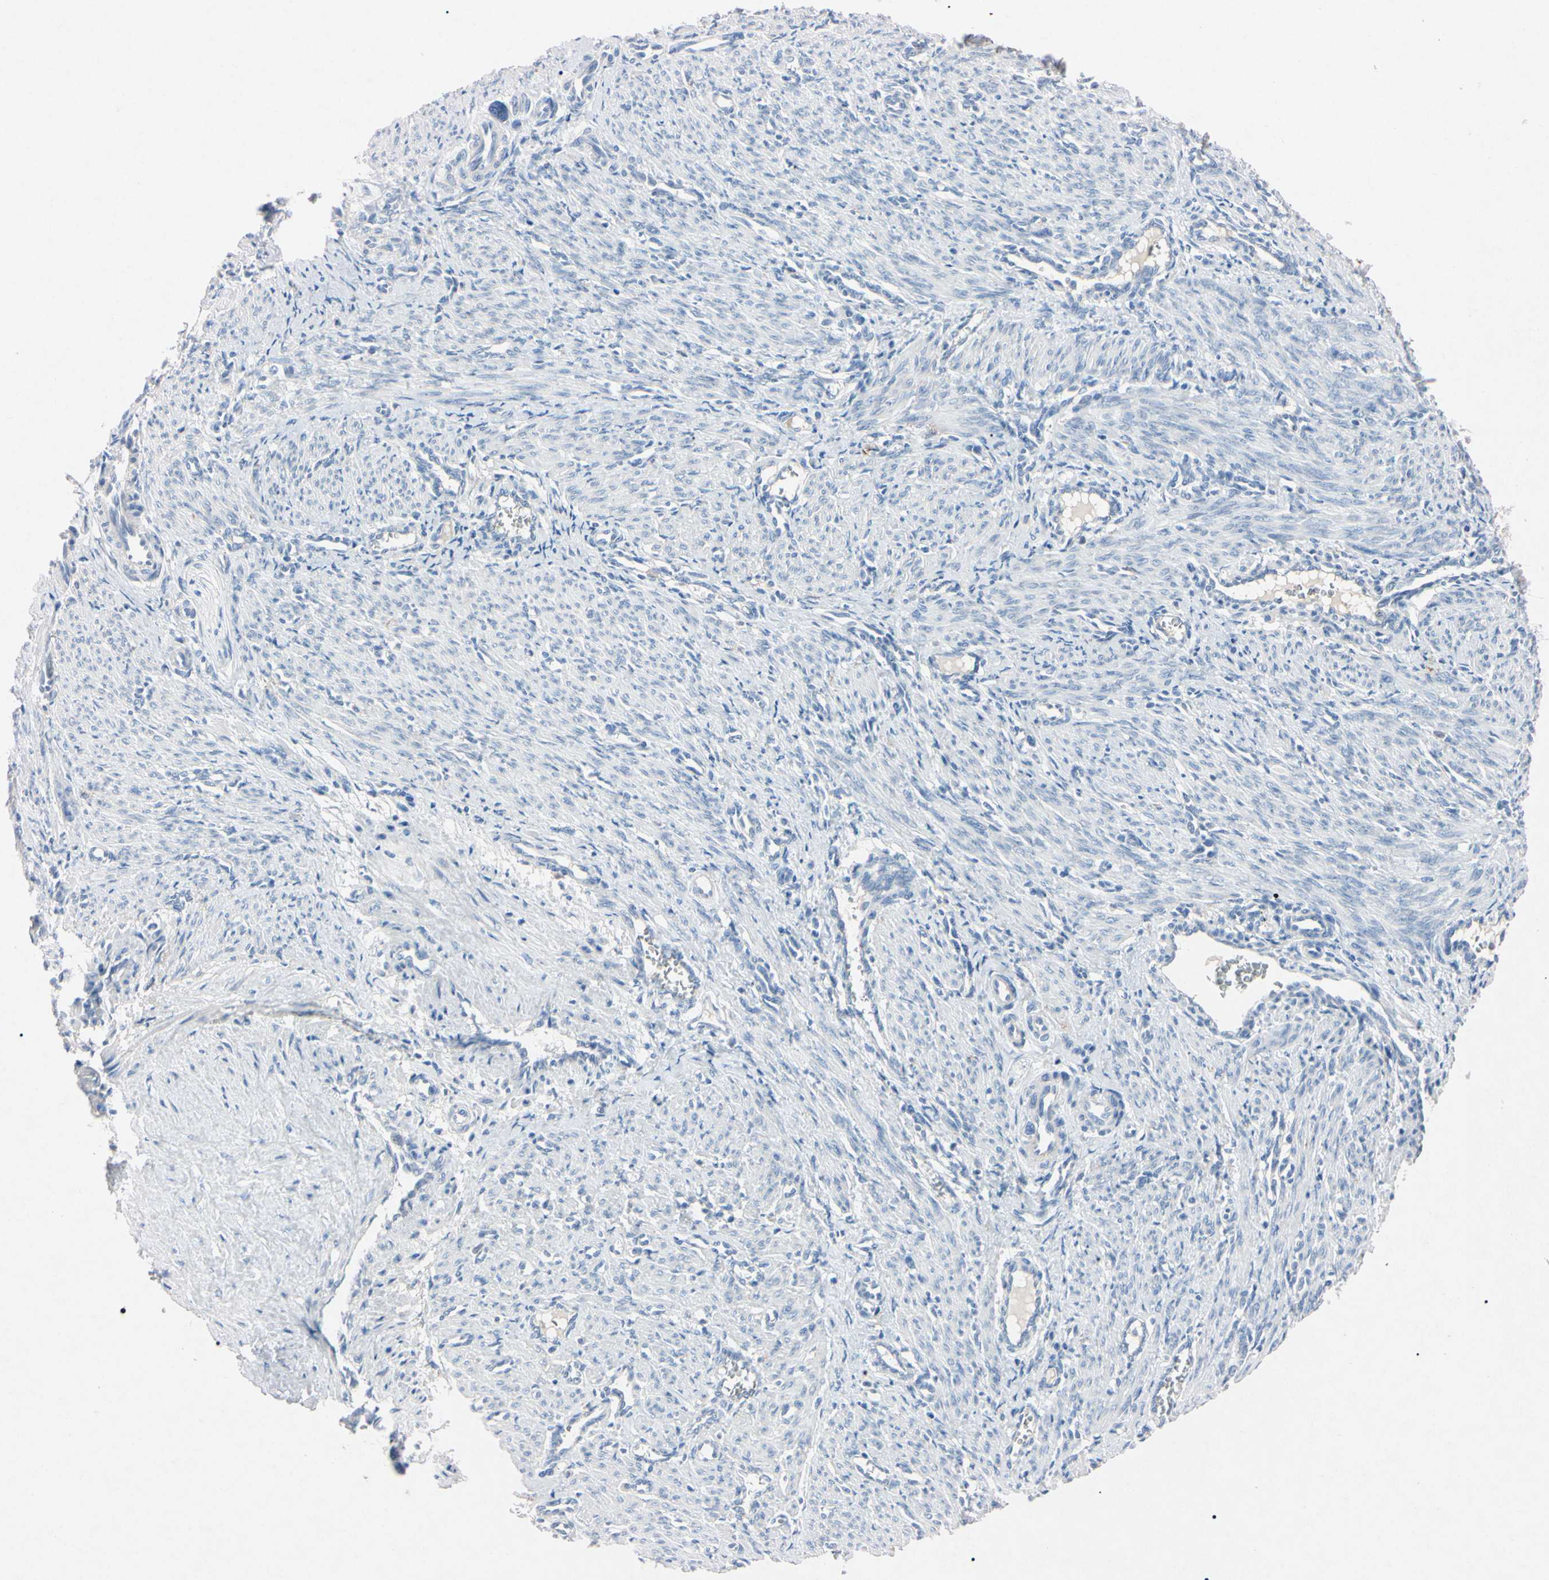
{"staining": {"intensity": "weak", "quantity": "<25%", "location": "nuclear"}, "tissue": "smooth muscle", "cell_type": "Smooth muscle cells", "image_type": "normal", "snomed": [{"axis": "morphology", "description": "Normal tissue, NOS"}, {"axis": "topography", "description": "Endometrium"}], "caption": "Smooth muscle cells are negative for protein expression in benign human smooth muscle. (DAB (3,3'-diaminobenzidine) immunohistochemistry (IHC) visualized using brightfield microscopy, high magnification).", "gene": "ELN", "patient": {"sex": "female", "age": 33}}